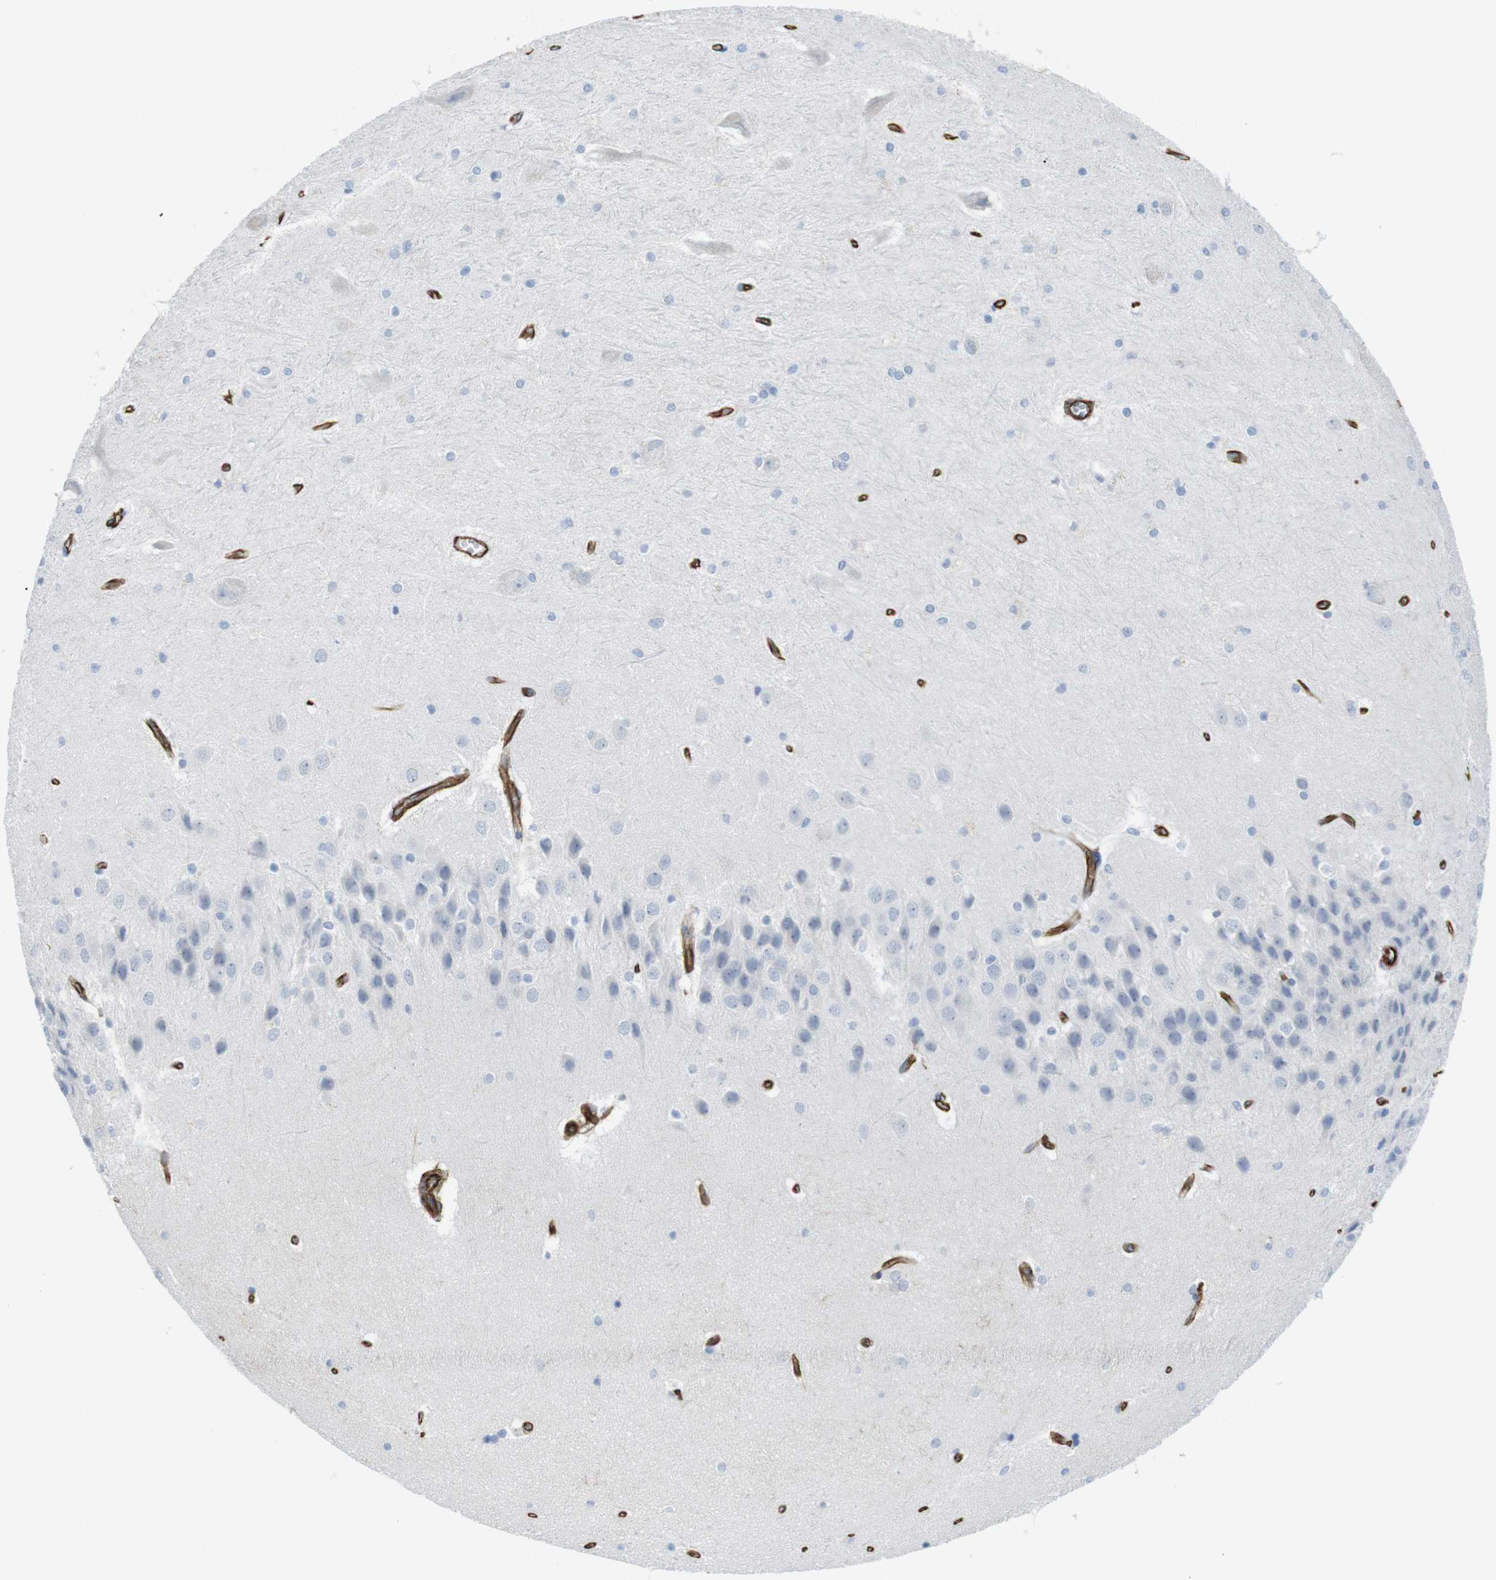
{"staining": {"intensity": "negative", "quantity": "none", "location": "none"}, "tissue": "hippocampus", "cell_type": "Glial cells", "image_type": "normal", "snomed": [{"axis": "morphology", "description": "Normal tissue, NOS"}, {"axis": "topography", "description": "Hippocampus"}], "caption": "DAB (3,3'-diaminobenzidine) immunohistochemical staining of benign human hippocampus reveals no significant positivity in glial cells.", "gene": "RALGPS1", "patient": {"sex": "female", "age": 19}}